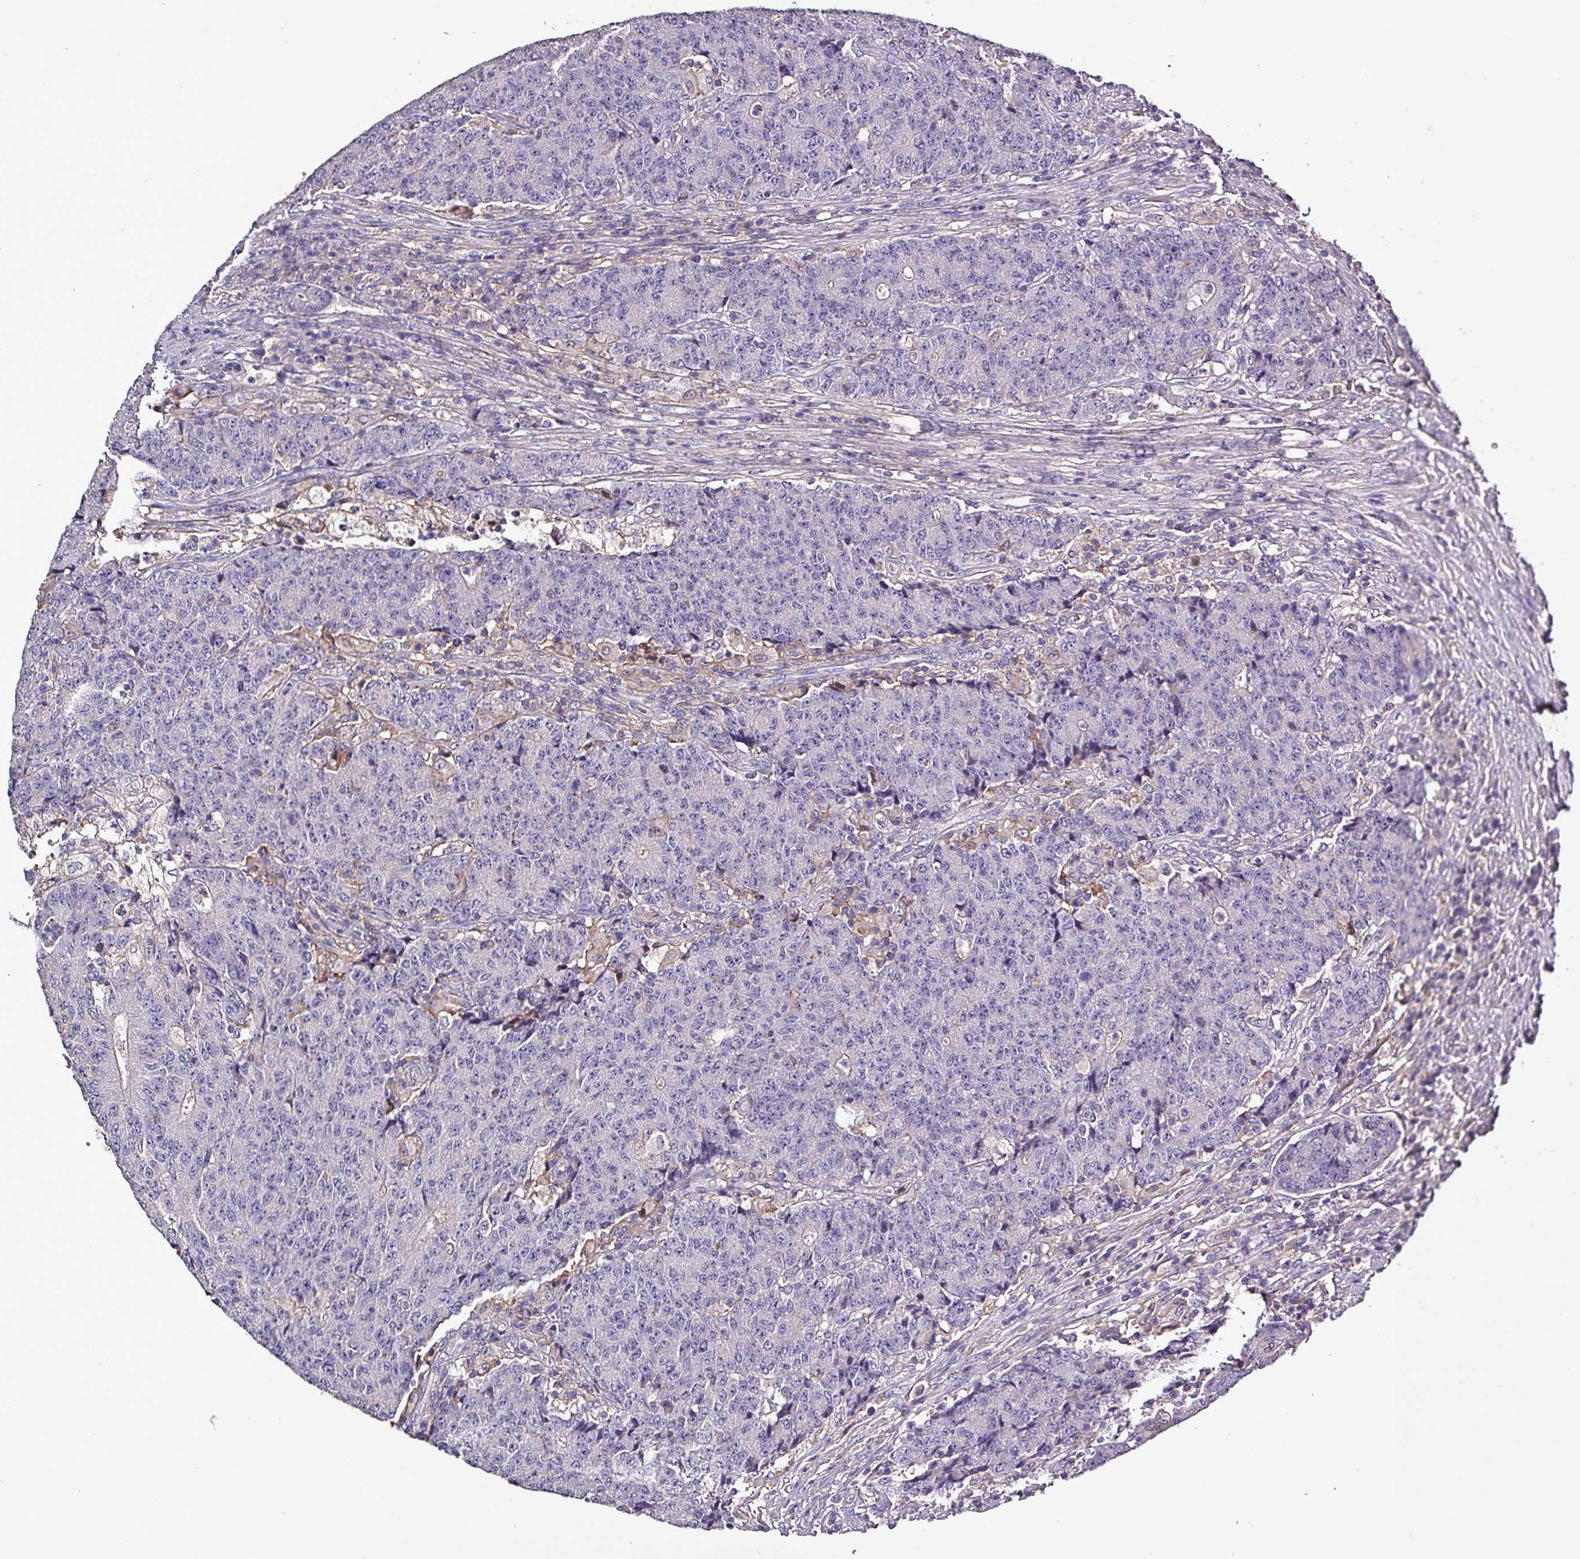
{"staining": {"intensity": "negative", "quantity": "none", "location": "none"}, "tissue": "colorectal cancer", "cell_type": "Tumor cells", "image_type": "cancer", "snomed": [{"axis": "morphology", "description": "Adenocarcinoma, NOS"}, {"axis": "topography", "description": "Colon"}], "caption": "Human adenocarcinoma (colorectal) stained for a protein using IHC exhibits no expression in tumor cells.", "gene": "HTRA4", "patient": {"sex": "female", "age": 75}}